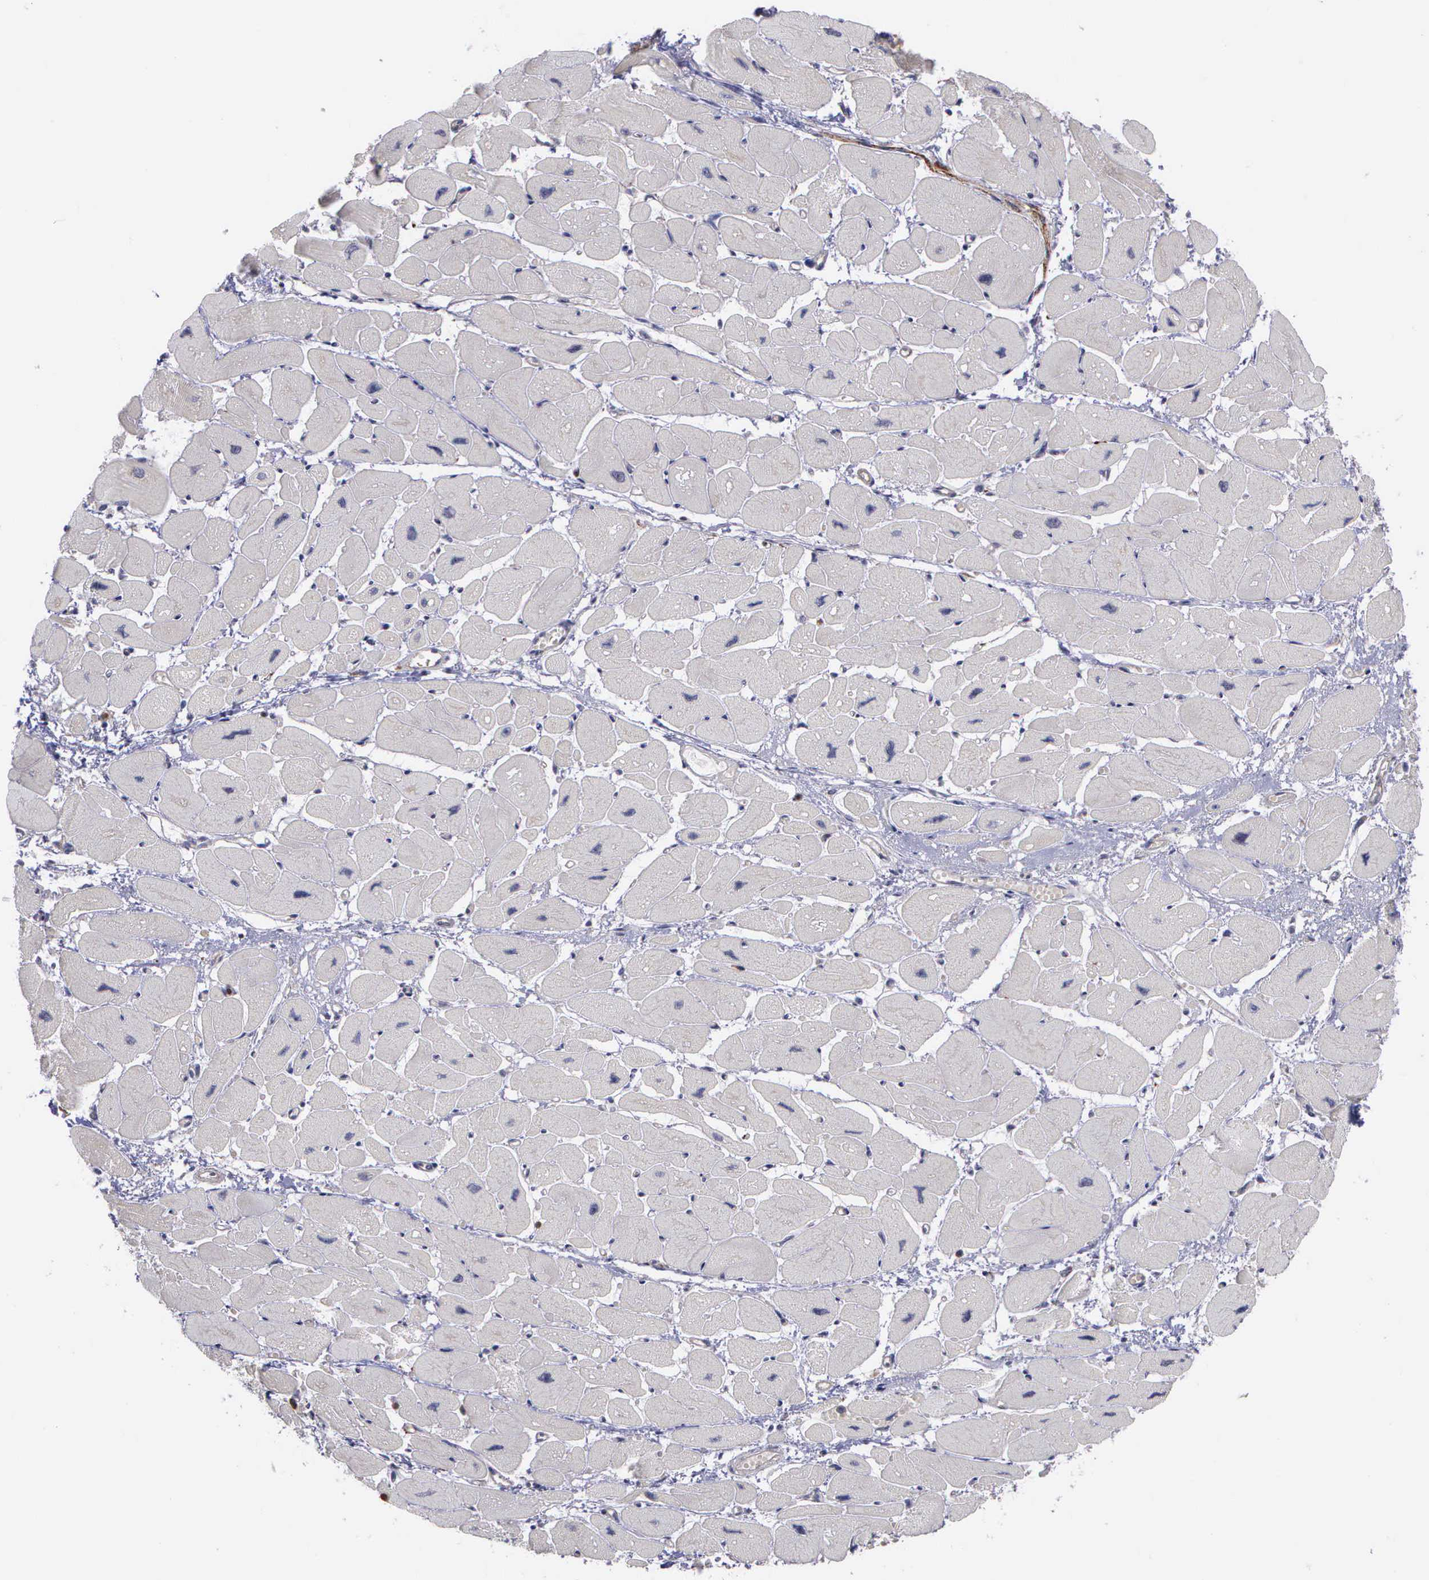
{"staining": {"intensity": "weak", "quantity": "<25%", "location": "cytoplasmic/membranous"}, "tissue": "heart muscle", "cell_type": "Cardiomyocytes", "image_type": "normal", "snomed": [{"axis": "morphology", "description": "Normal tissue, NOS"}, {"axis": "topography", "description": "Heart"}], "caption": "Immunohistochemistry (IHC) photomicrograph of unremarkable heart muscle: human heart muscle stained with DAB demonstrates no significant protein expression in cardiomyocytes. (DAB immunohistochemistry (IHC) with hematoxylin counter stain).", "gene": "MAP3K9", "patient": {"sex": "female", "age": 54}}